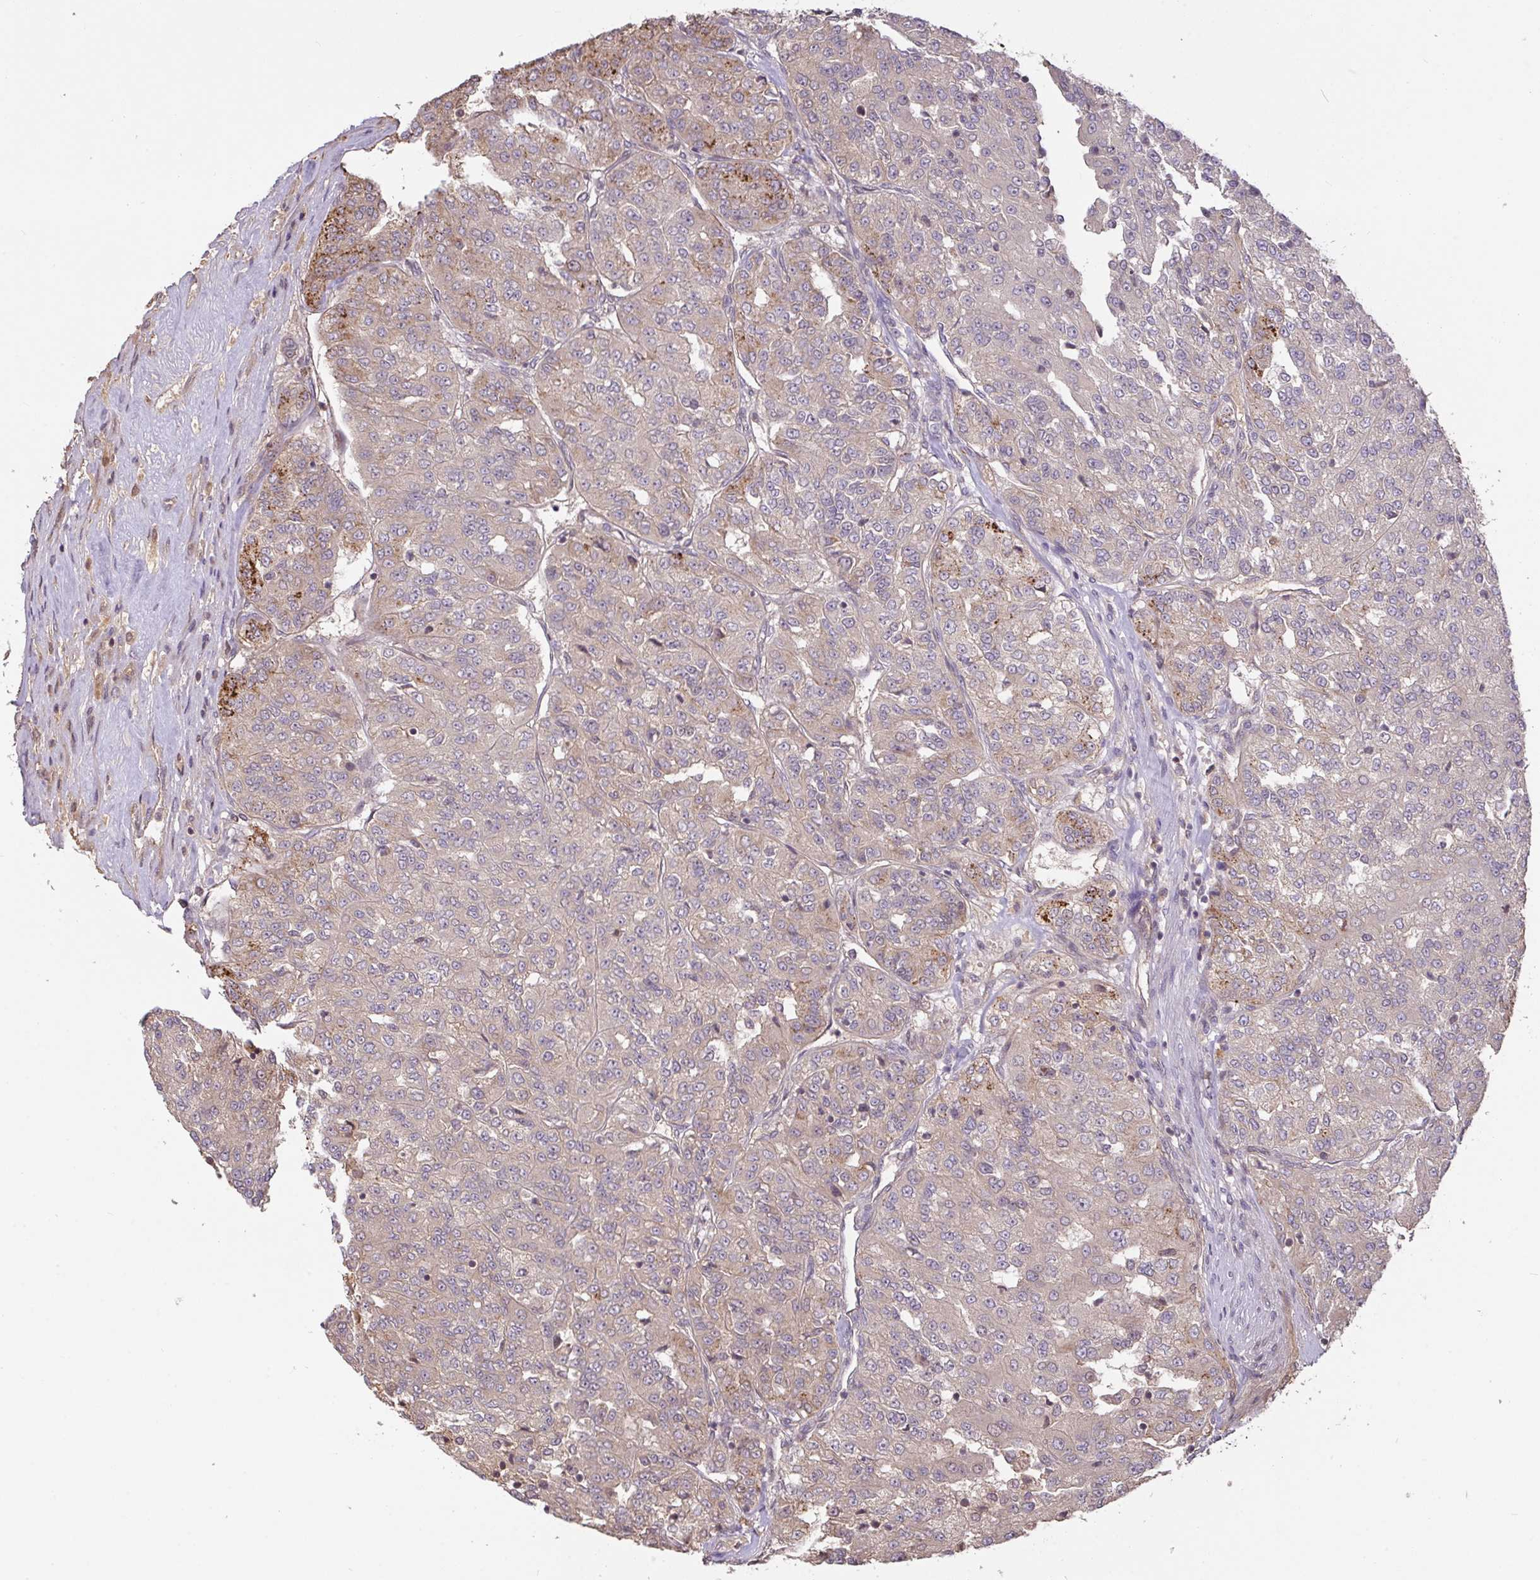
{"staining": {"intensity": "weak", "quantity": "<25%", "location": "cytoplasmic/membranous"}, "tissue": "renal cancer", "cell_type": "Tumor cells", "image_type": "cancer", "snomed": [{"axis": "morphology", "description": "Adenocarcinoma, NOS"}, {"axis": "topography", "description": "Kidney"}], "caption": "Renal cancer was stained to show a protein in brown. There is no significant positivity in tumor cells.", "gene": "FCER1A", "patient": {"sex": "female", "age": 63}}